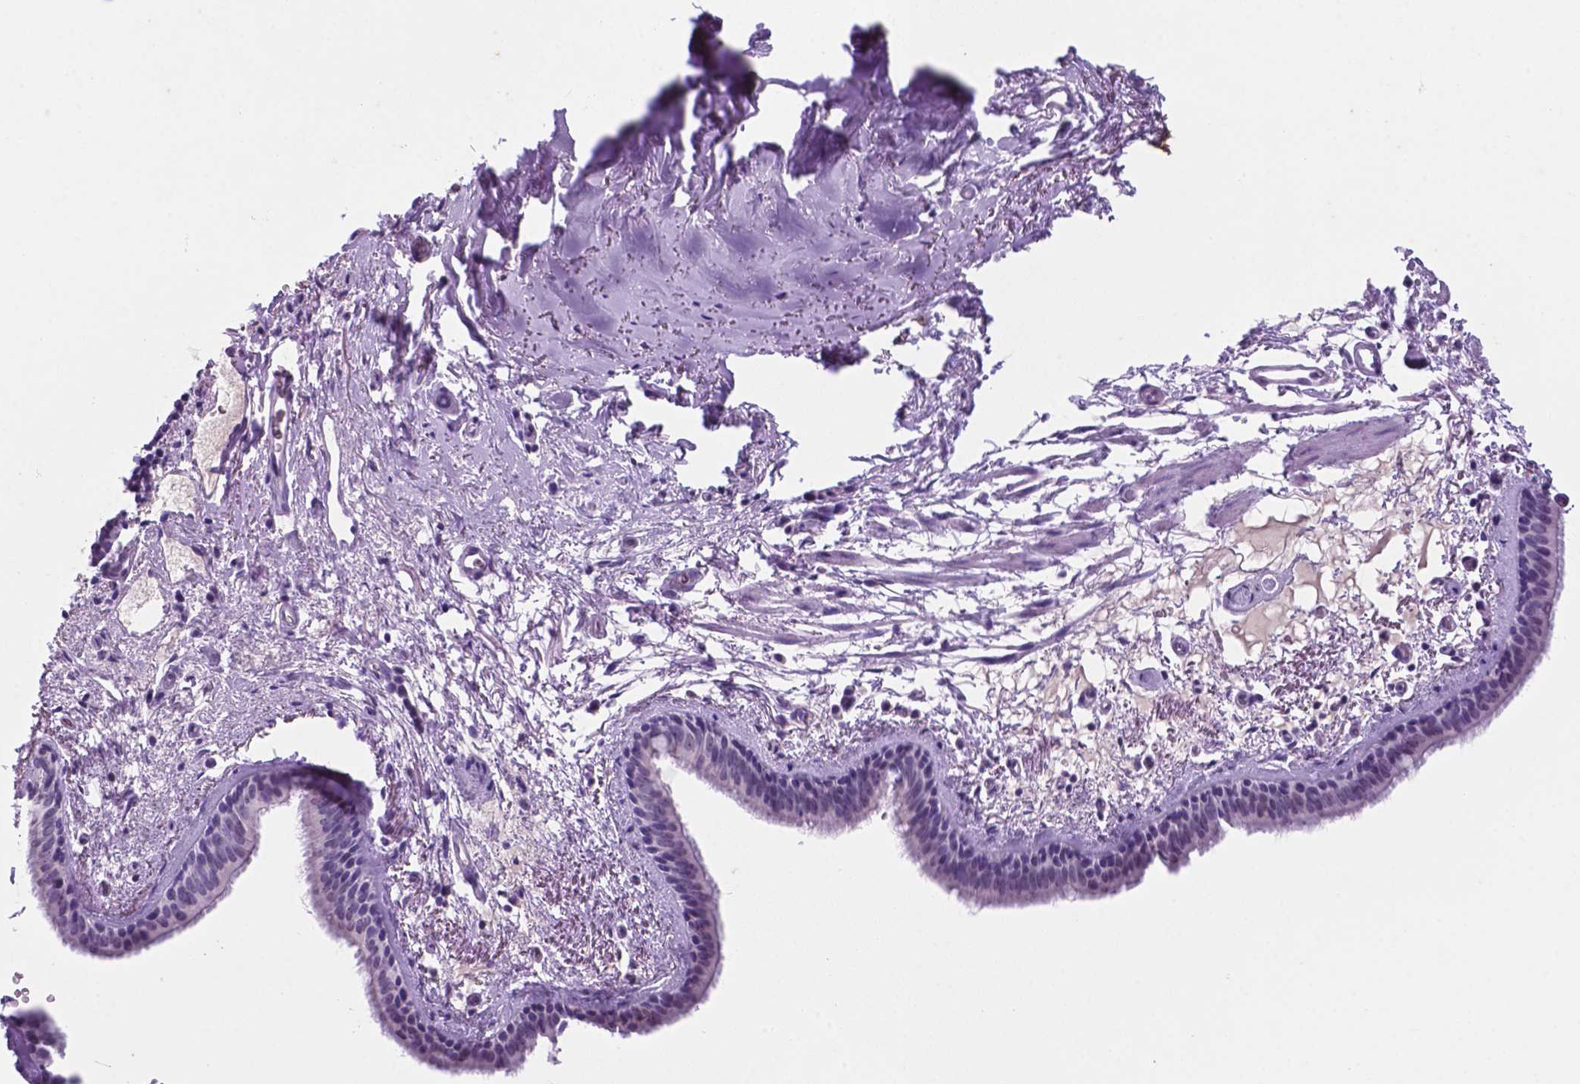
{"staining": {"intensity": "negative", "quantity": "none", "location": "none"}, "tissue": "bronchus", "cell_type": "Respiratory epithelial cells", "image_type": "normal", "snomed": [{"axis": "morphology", "description": "Normal tissue, NOS"}, {"axis": "topography", "description": "Bronchus"}], "caption": "Immunohistochemistry histopathology image of normal human bronchus stained for a protein (brown), which shows no positivity in respiratory epithelial cells.", "gene": "C18orf21", "patient": {"sex": "female", "age": 61}}